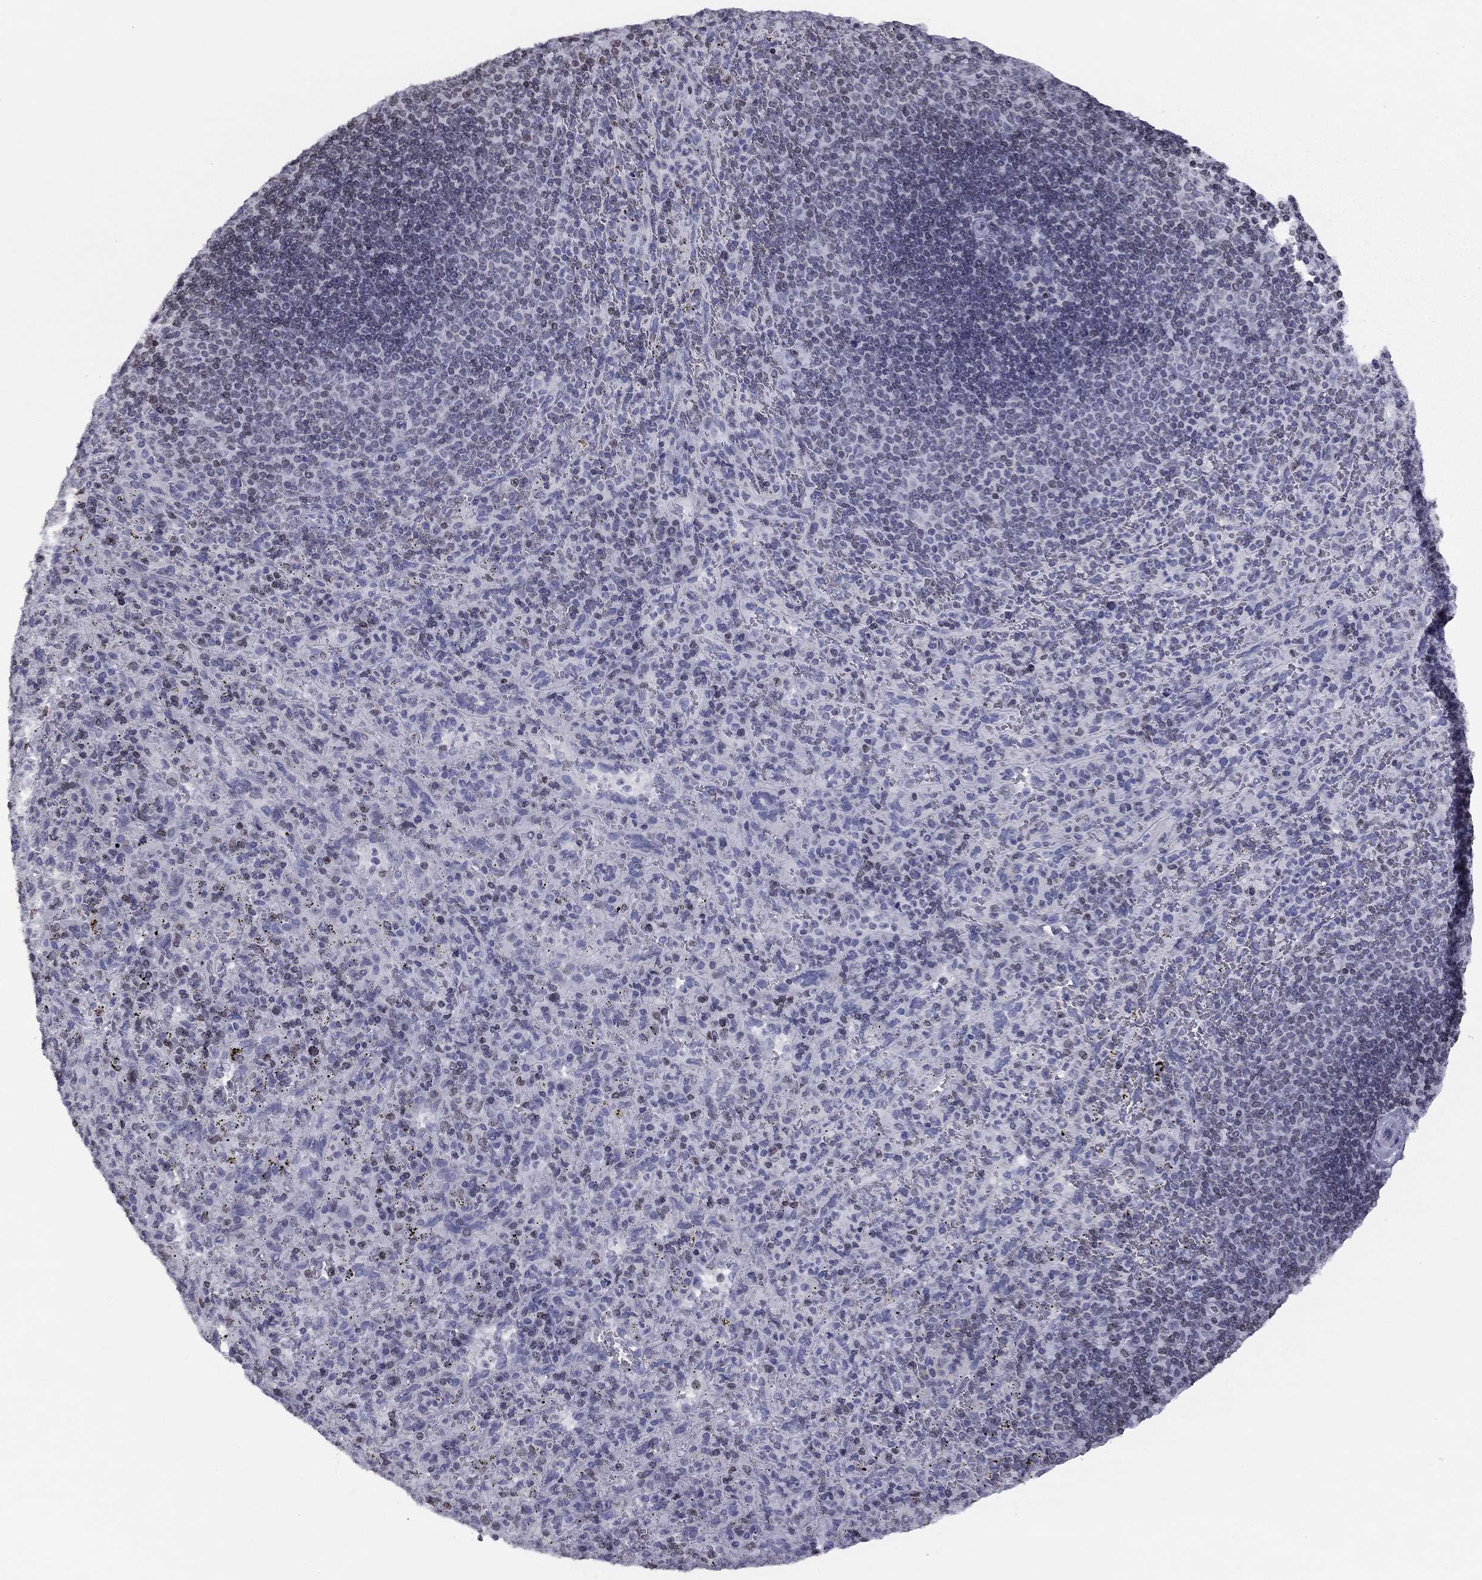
{"staining": {"intensity": "negative", "quantity": "none", "location": "none"}, "tissue": "spleen", "cell_type": "Cells in red pulp", "image_type": "normal", "snomed": [{"axis": "morphology", "description": "Normal tissue, NOS"}, {"axis": "topography", "description": "Spleen"}], "caption": "An image of spleen stained for a protein demonstrates no brown staining in cells in red pulp. Nuclei are stained in blue.", "gene": "ESPL1", "patient": {"sex": "male", "age": 57}}